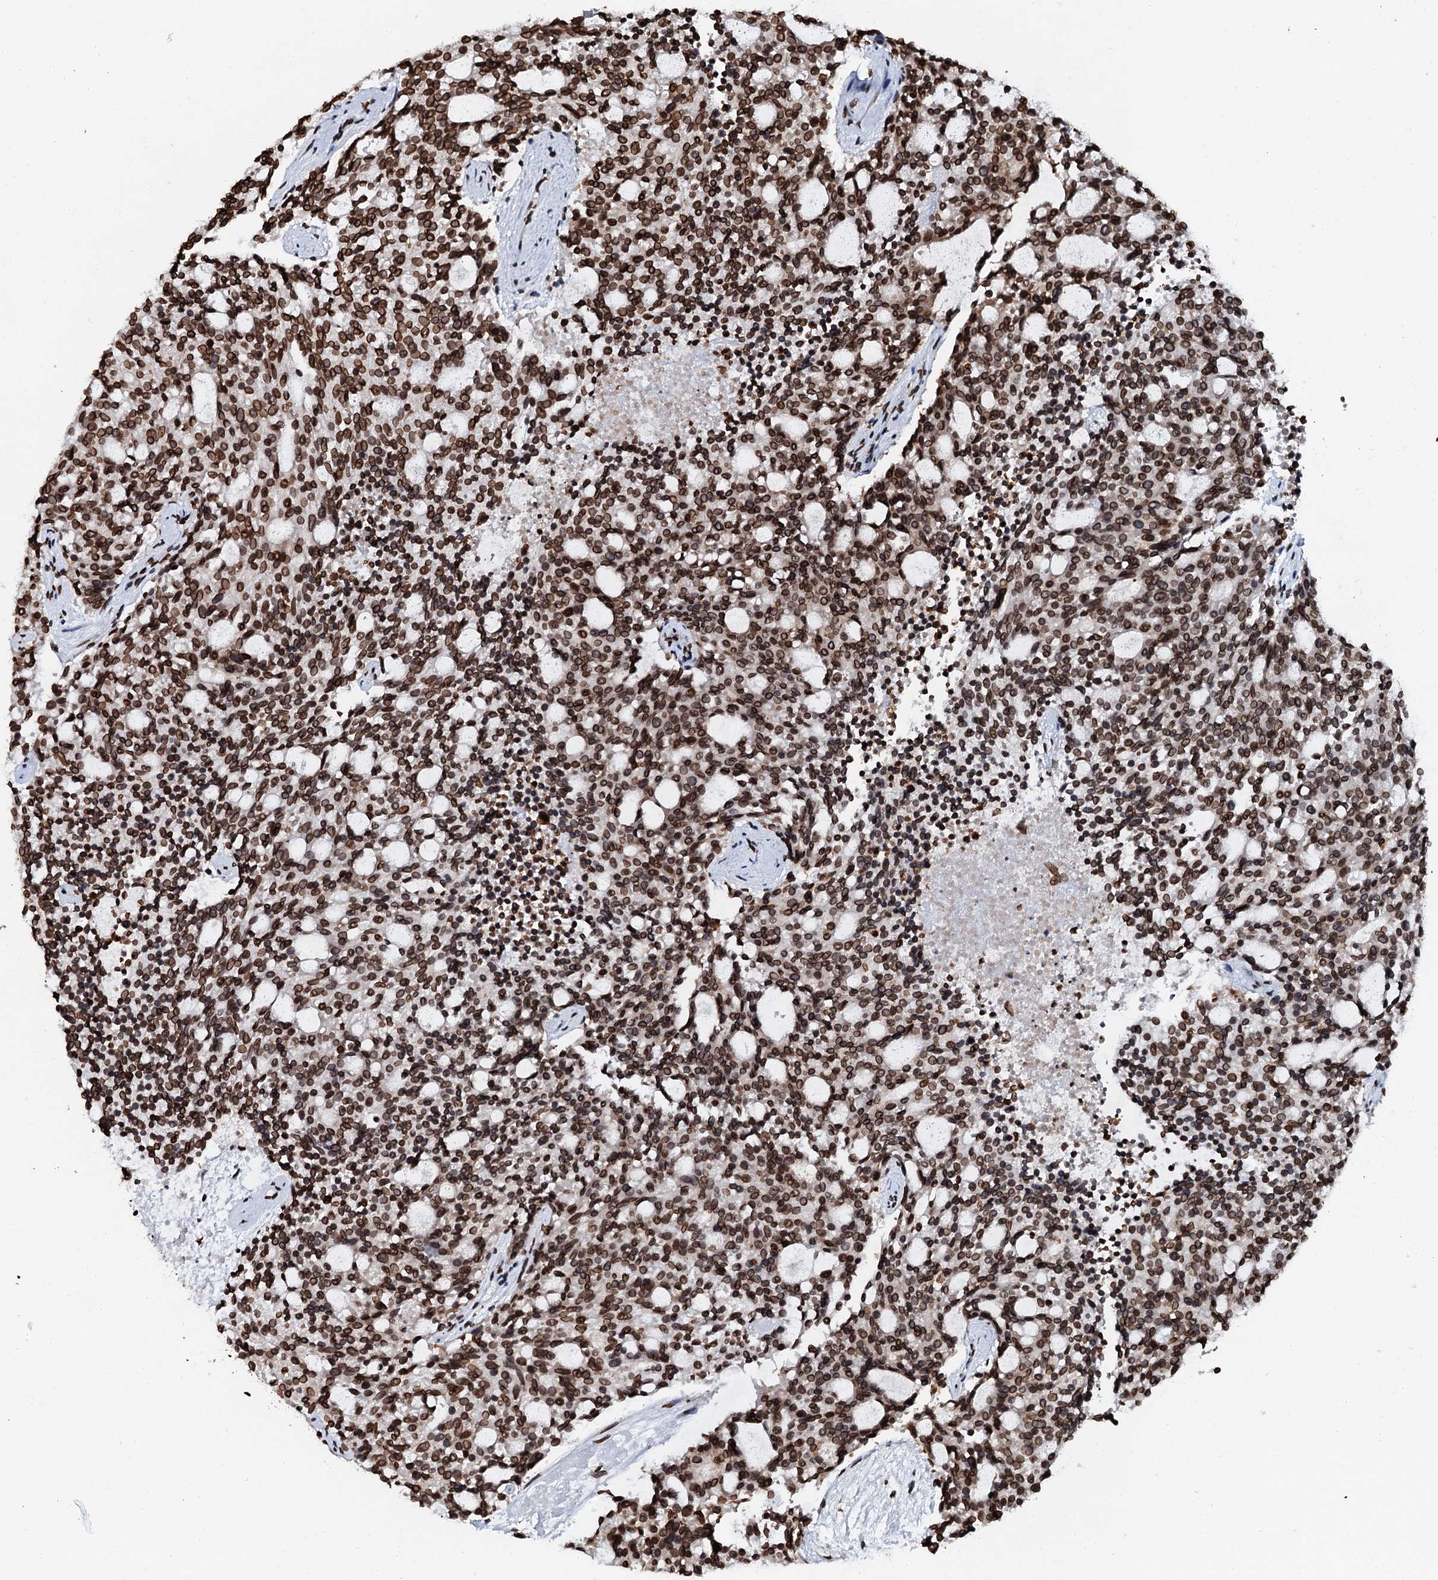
{"staining": {"intensity": "strong", "quantity": ">75%", "location": "nuclear"}, "tissue": "carcinoid", "cell_type": "Tumor cells", "image_type": "cancer", "snomed": [{"axis": "morphology", "description": "Carcinoid, malignant, NOS"}, {"axis": "topography", "description": "Pancreas"}], "caption": "Immunohistochemistry of malignant carcinoid exhibits high levels of strong nuclear positivity in about >75% of tumor cells. The staining was performed using DAB (3,3'-diaminobenzidine), with brown indicating positive protein expression. Nuclei are stained blue with hematoxylin.", "gene": "KATNAL2", "patient": {"sex": "female", "age": 54}}